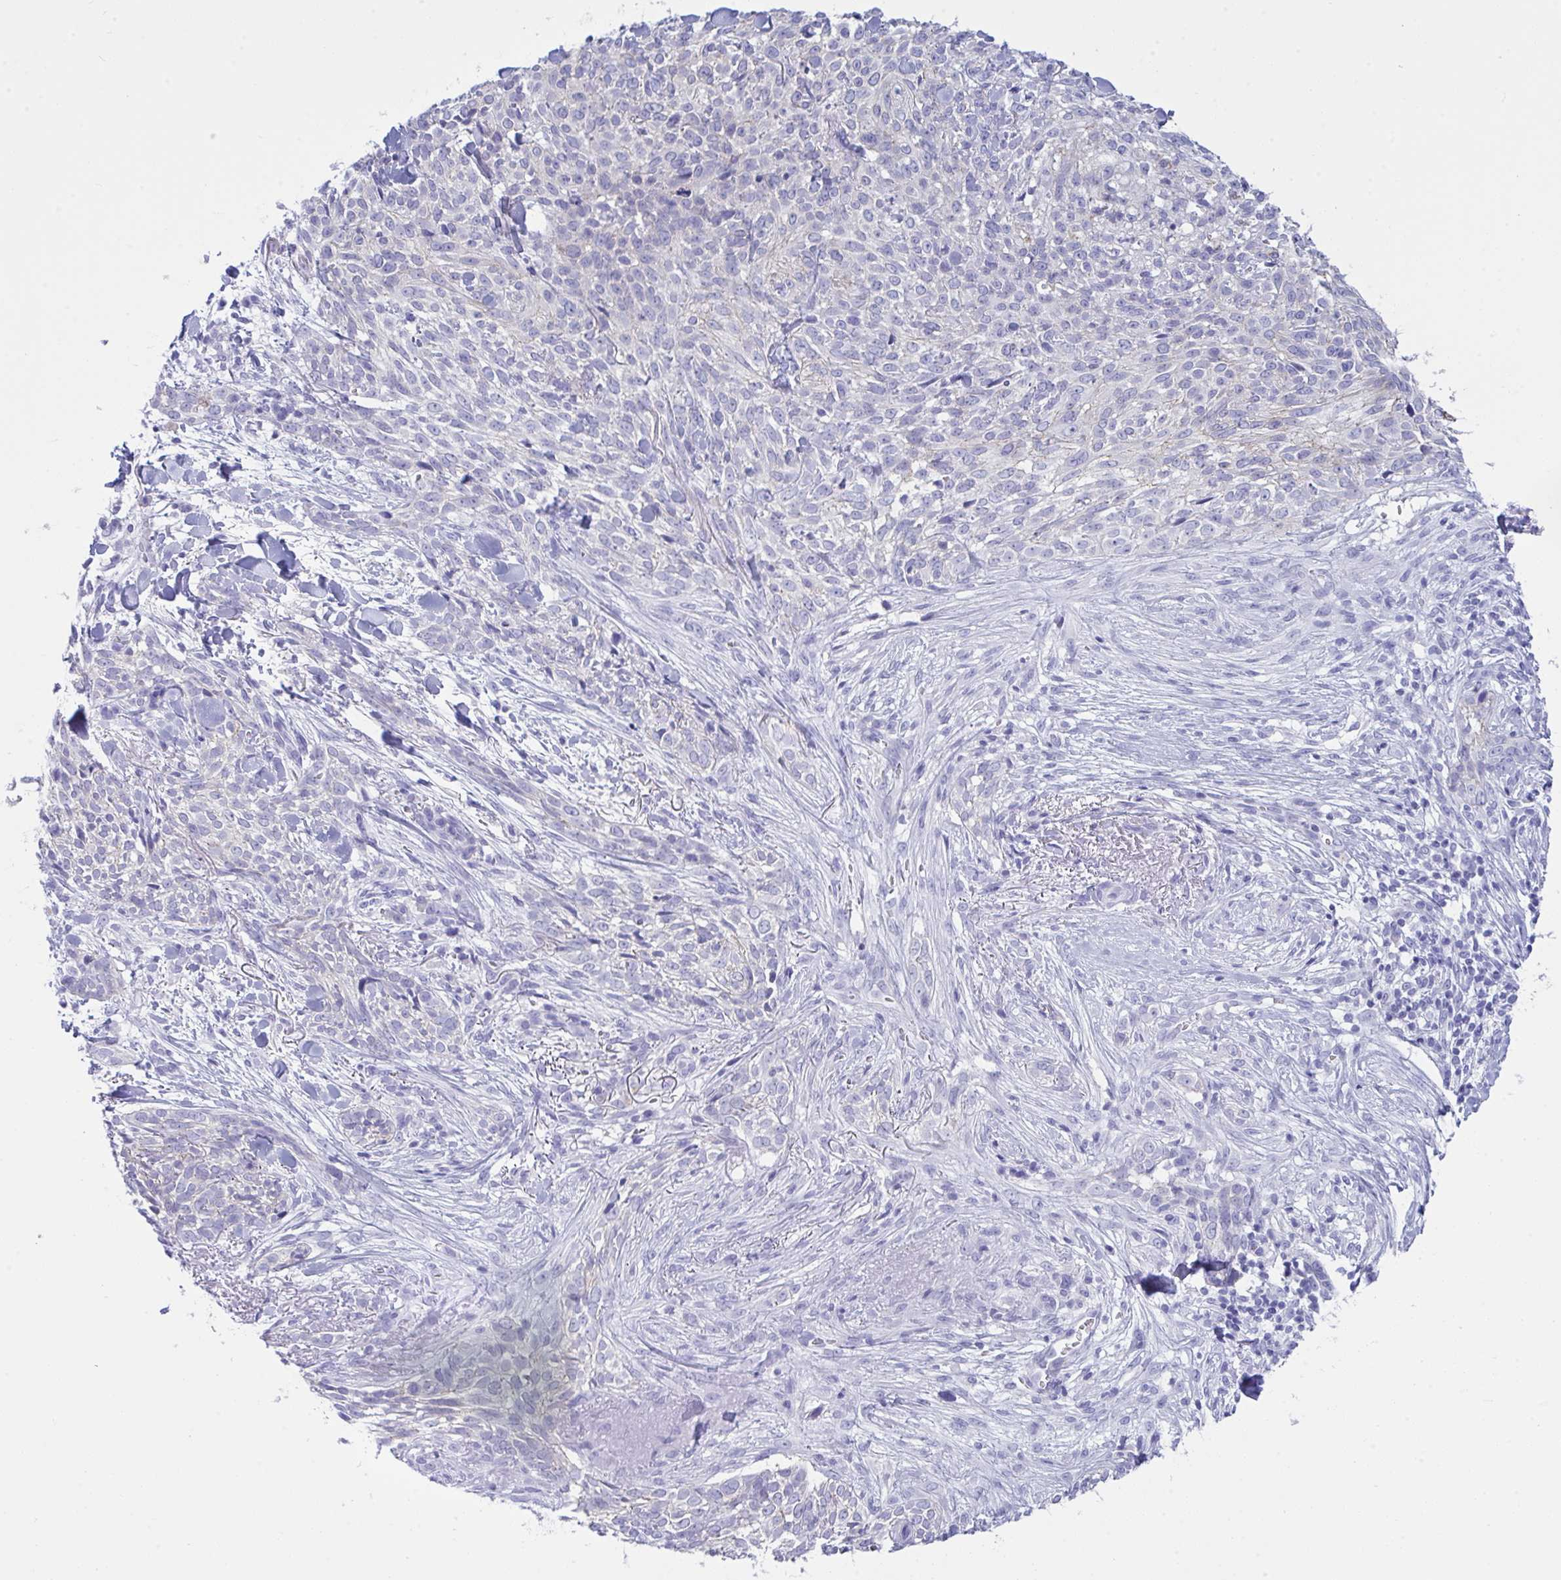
{"staining": {"intensity": "negative", "quantity": "none", "location": "none"}, "tissue": "skin cancer", "cell_type": "Tumor cells", "image_type": "cancer", "snomed": [{"axis": "morphology", "description": "Basal cell carcinoma"}, {"axis": "topography", "description": "Skin"}, {"axis": "topography", "description": "Skin of face"}], "caption": "Skin cancer (basal cell carcinoma) was stained to show a protein in brown. There is no significant positivity in tumor cells.", "gene": "GLB1L2", "patient": {"sex": "female", "age": 90}}